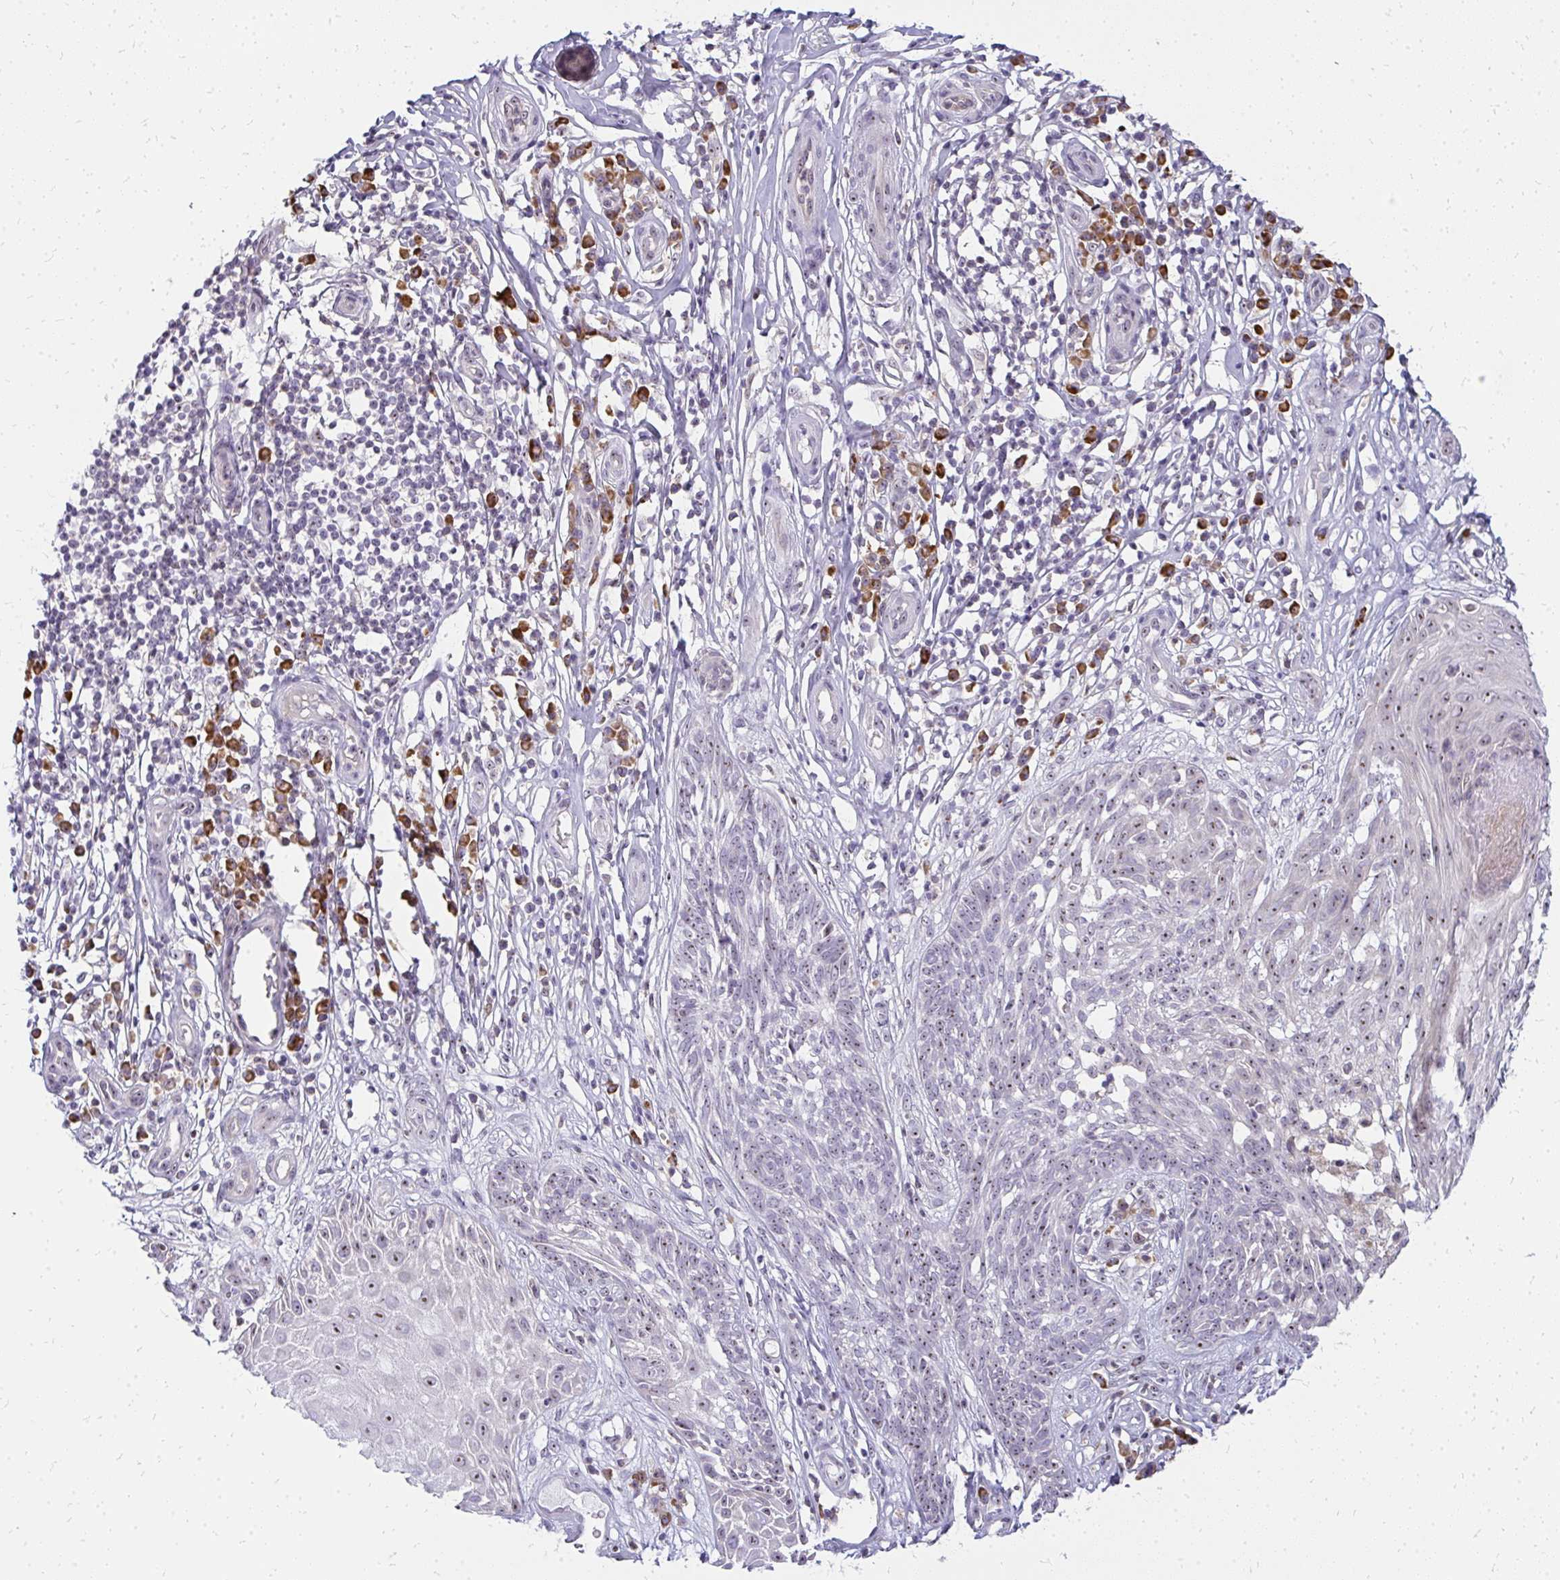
{"staining": {"intensity": "weak", "quantity": "25%-75%", "location": "nuclear"}, "tissue": "skin cancer", "cell_type": "Tumor cells", "image_type": "cancer", "snomed": [{"axis": "morphology", "description": "Basal cell carcinoma"}, {"axis": "topography", "description": "Skin"}, {"axis": "topography", "description": "Skin, foot"}], "caption": "IHC micrograph of neoplastic tissue: human skin cancer stained using immunohistochemistry (IHC) displays low levels of weak protein expression localized specifically in the nuclear of tumor cells, appearing as a nuclear brown color.", "gene": "FAM9A", "patient": {"sex": "female", "age": 86}}